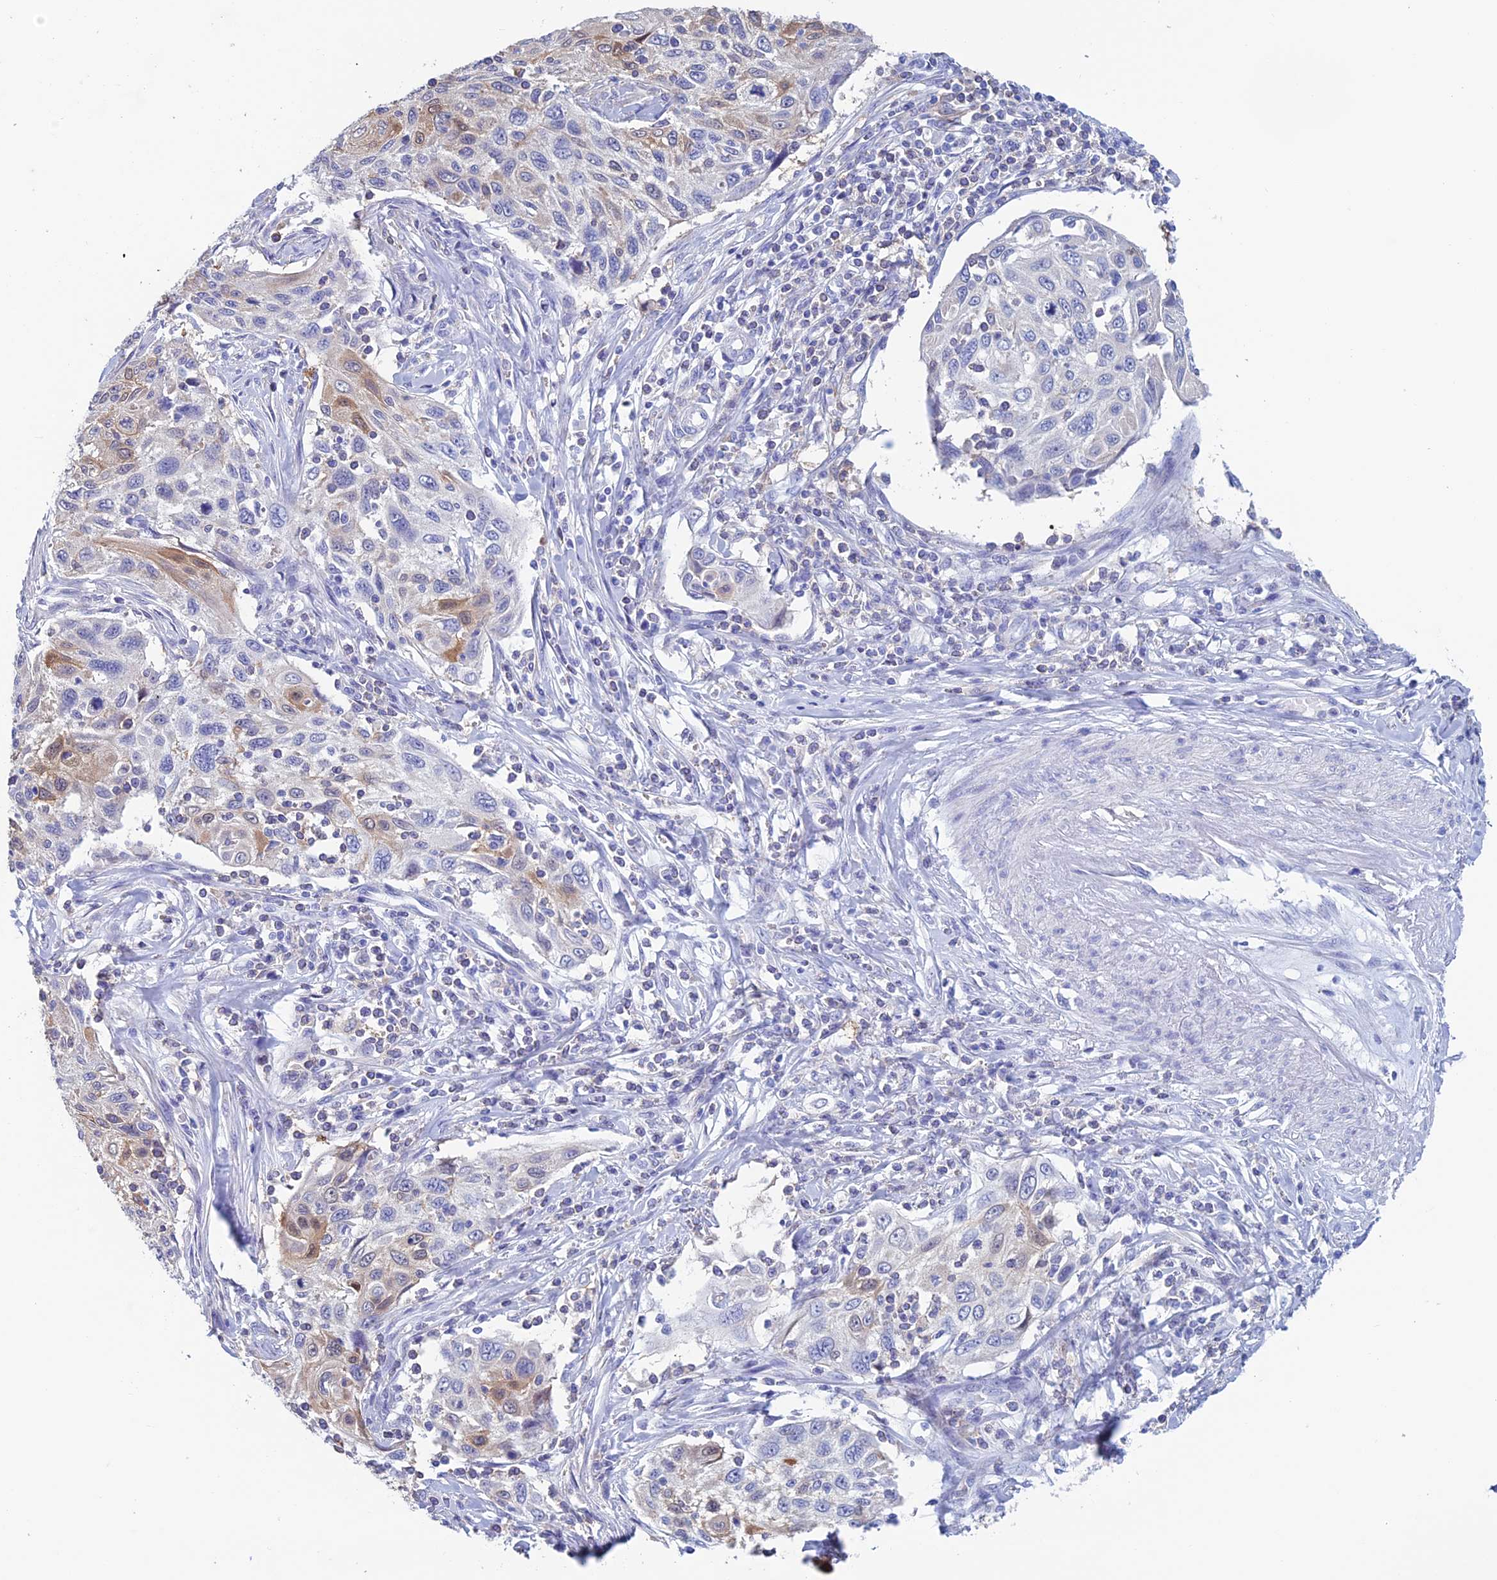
{"staining": {"intensity": "moderate", "quantity": "<25%", "location": "cytoplasmic/membranous,nuclear"}, "tissue": "cervical cancer", "cell_type": "Tumor cells", "image_type": "cancer", "snomed": [{"axis": "morphology", "description": "Squamous cell carcinoma, NOS"}, {"axis": "topography", "description": "Cervix"}], "caption": "Squamous cell carcinoma (cervical) stained with a protein marker exhibits moderate staining in tumor cells.", "gene": "KCNK17", "patient": {"sex": "female", "age": 70}}